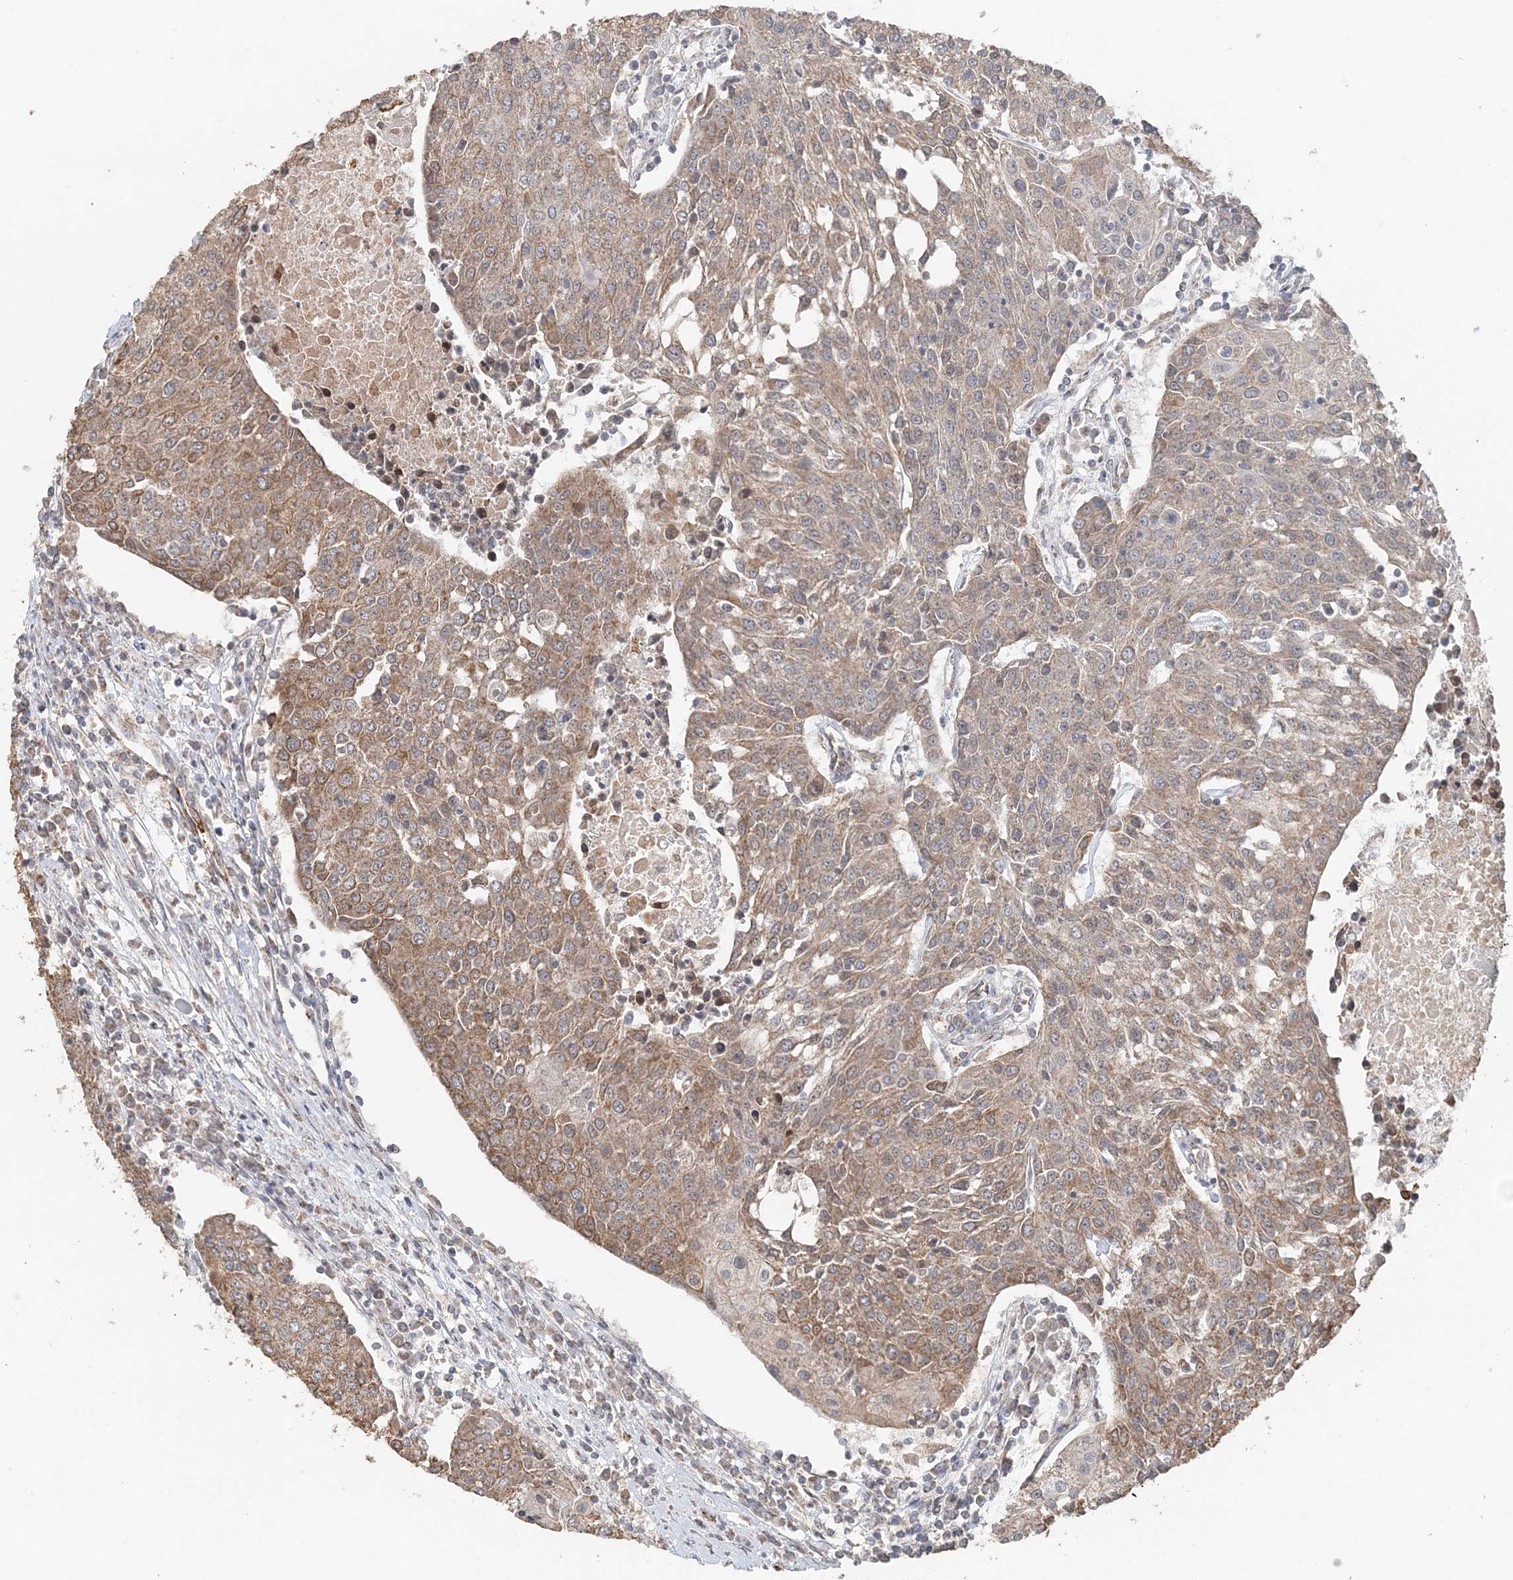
{"staining": {"intensity": "moderate", "quantity": ">75%", "location": "cytoplasmic/membranous"}, "tissue": "urothelial cancer", "cell_type": "Tumor cells", "image_type": "cancer", "snomed": [{"axis": "morphology", "description": "Urothelial carcinoma, High grade"}, {"axis": "topography", "description": "Urinary bladder"}], "caption": "High-grade urothelial carcinoma stained with a protein marker reveals moderate staining in tumor cells.", "gene": "FBXO38", "patient": {"sex": "female", "age": 85}}